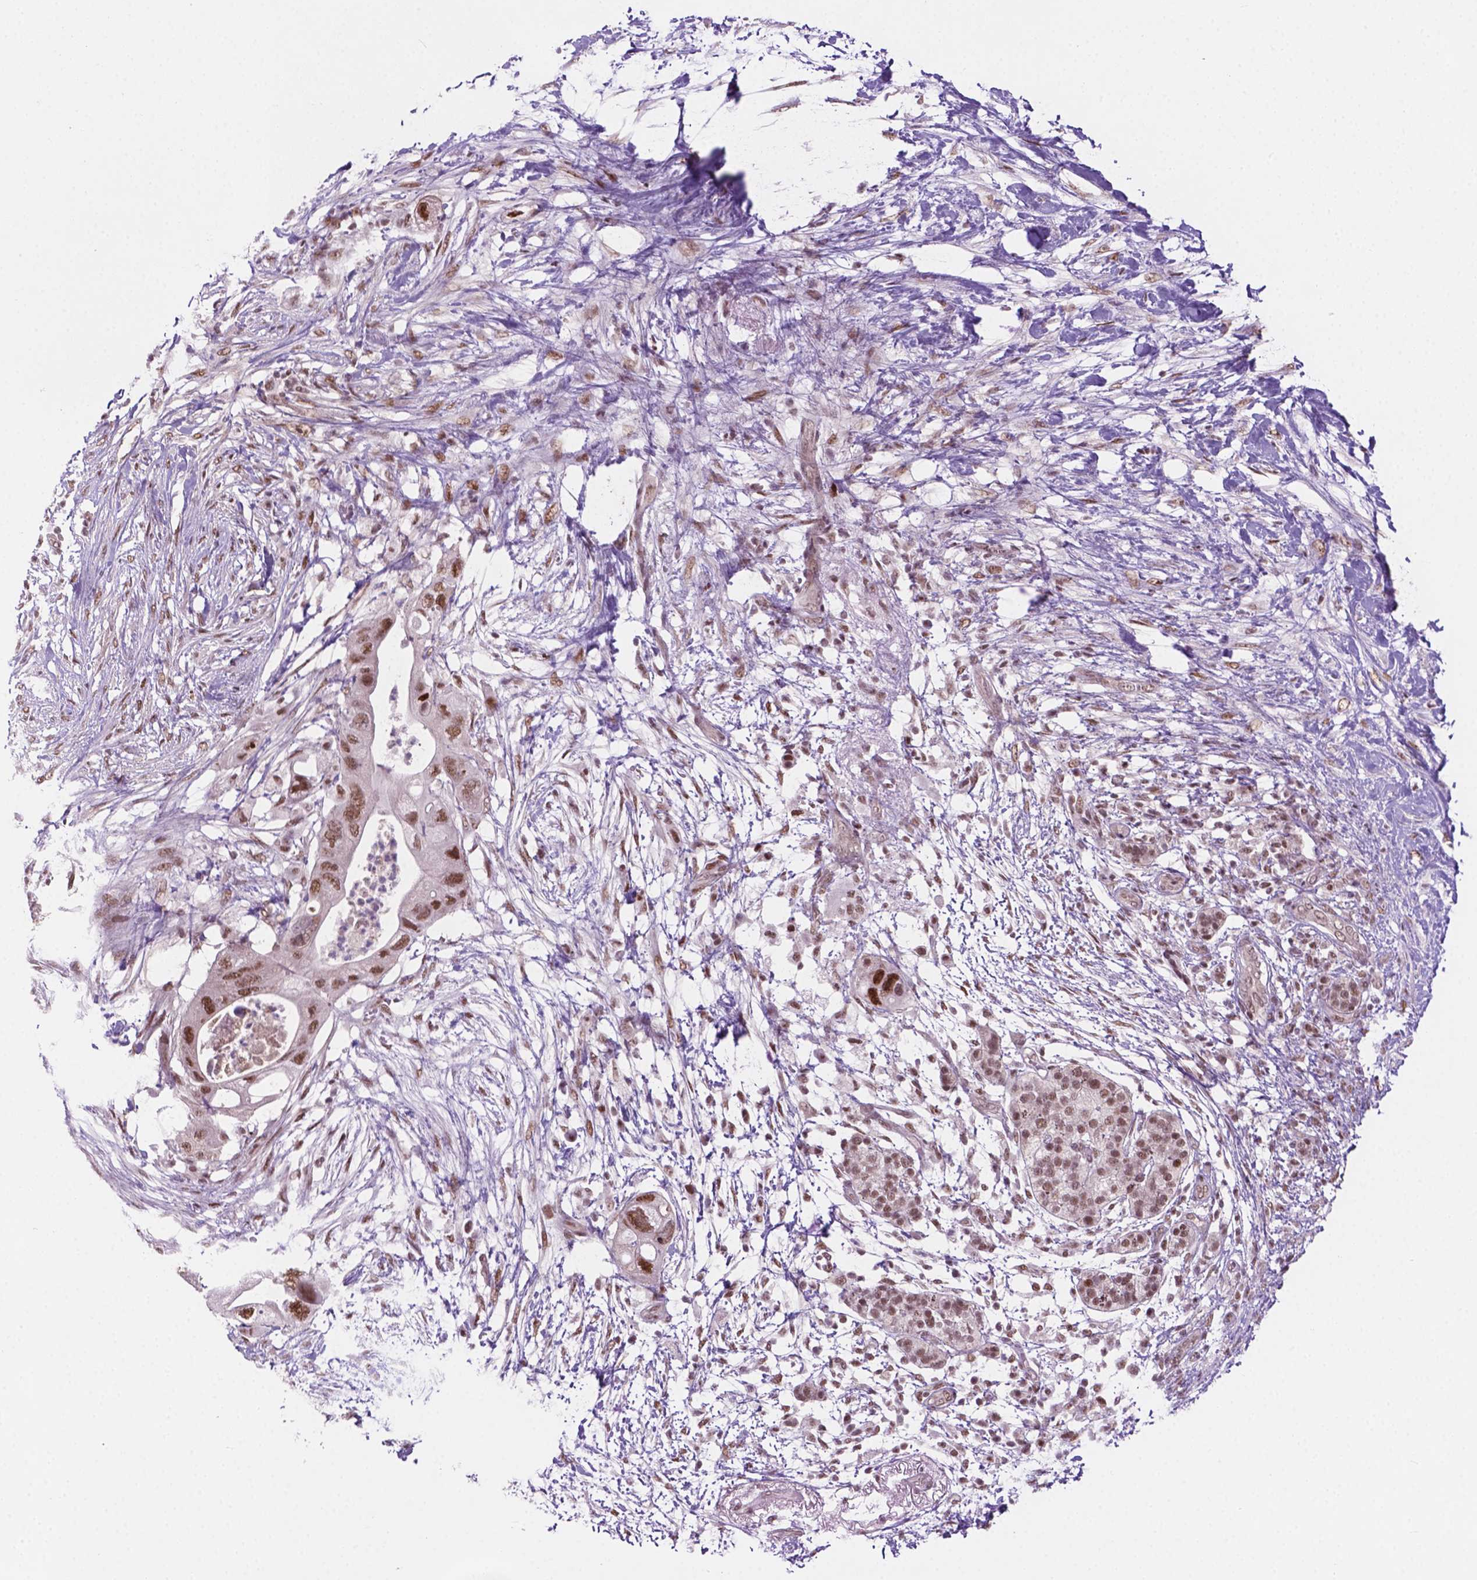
{"staining": {"intensity": "moderate", "quantity": ">75%", "location": "nuclear"}, "tissue": "pancreatic cancer", "cell_type": "Tumor cells", "image_type": "cancer", "snomed": [{"axis": "morphology", "description": "Adenocarcinoma, NOS"}, {"axis": "topography", "description": "Pancreas"}], "caption": "High-magnification brightfield microscopy of adenocarcinoma (pancreatic) stained with DAB (brown) and counterstained with hematoxylin (blue). tumor cells exhibit moderate nuclear positivity is identified in approximately>75% of cells. The protein of interest is stained brown, and the nuclei are stained in blue (DAB IHC with brightfield microscopy, high magnification).", "gene": "PHAX", "patient": {"sex": "female", "age": 72}}